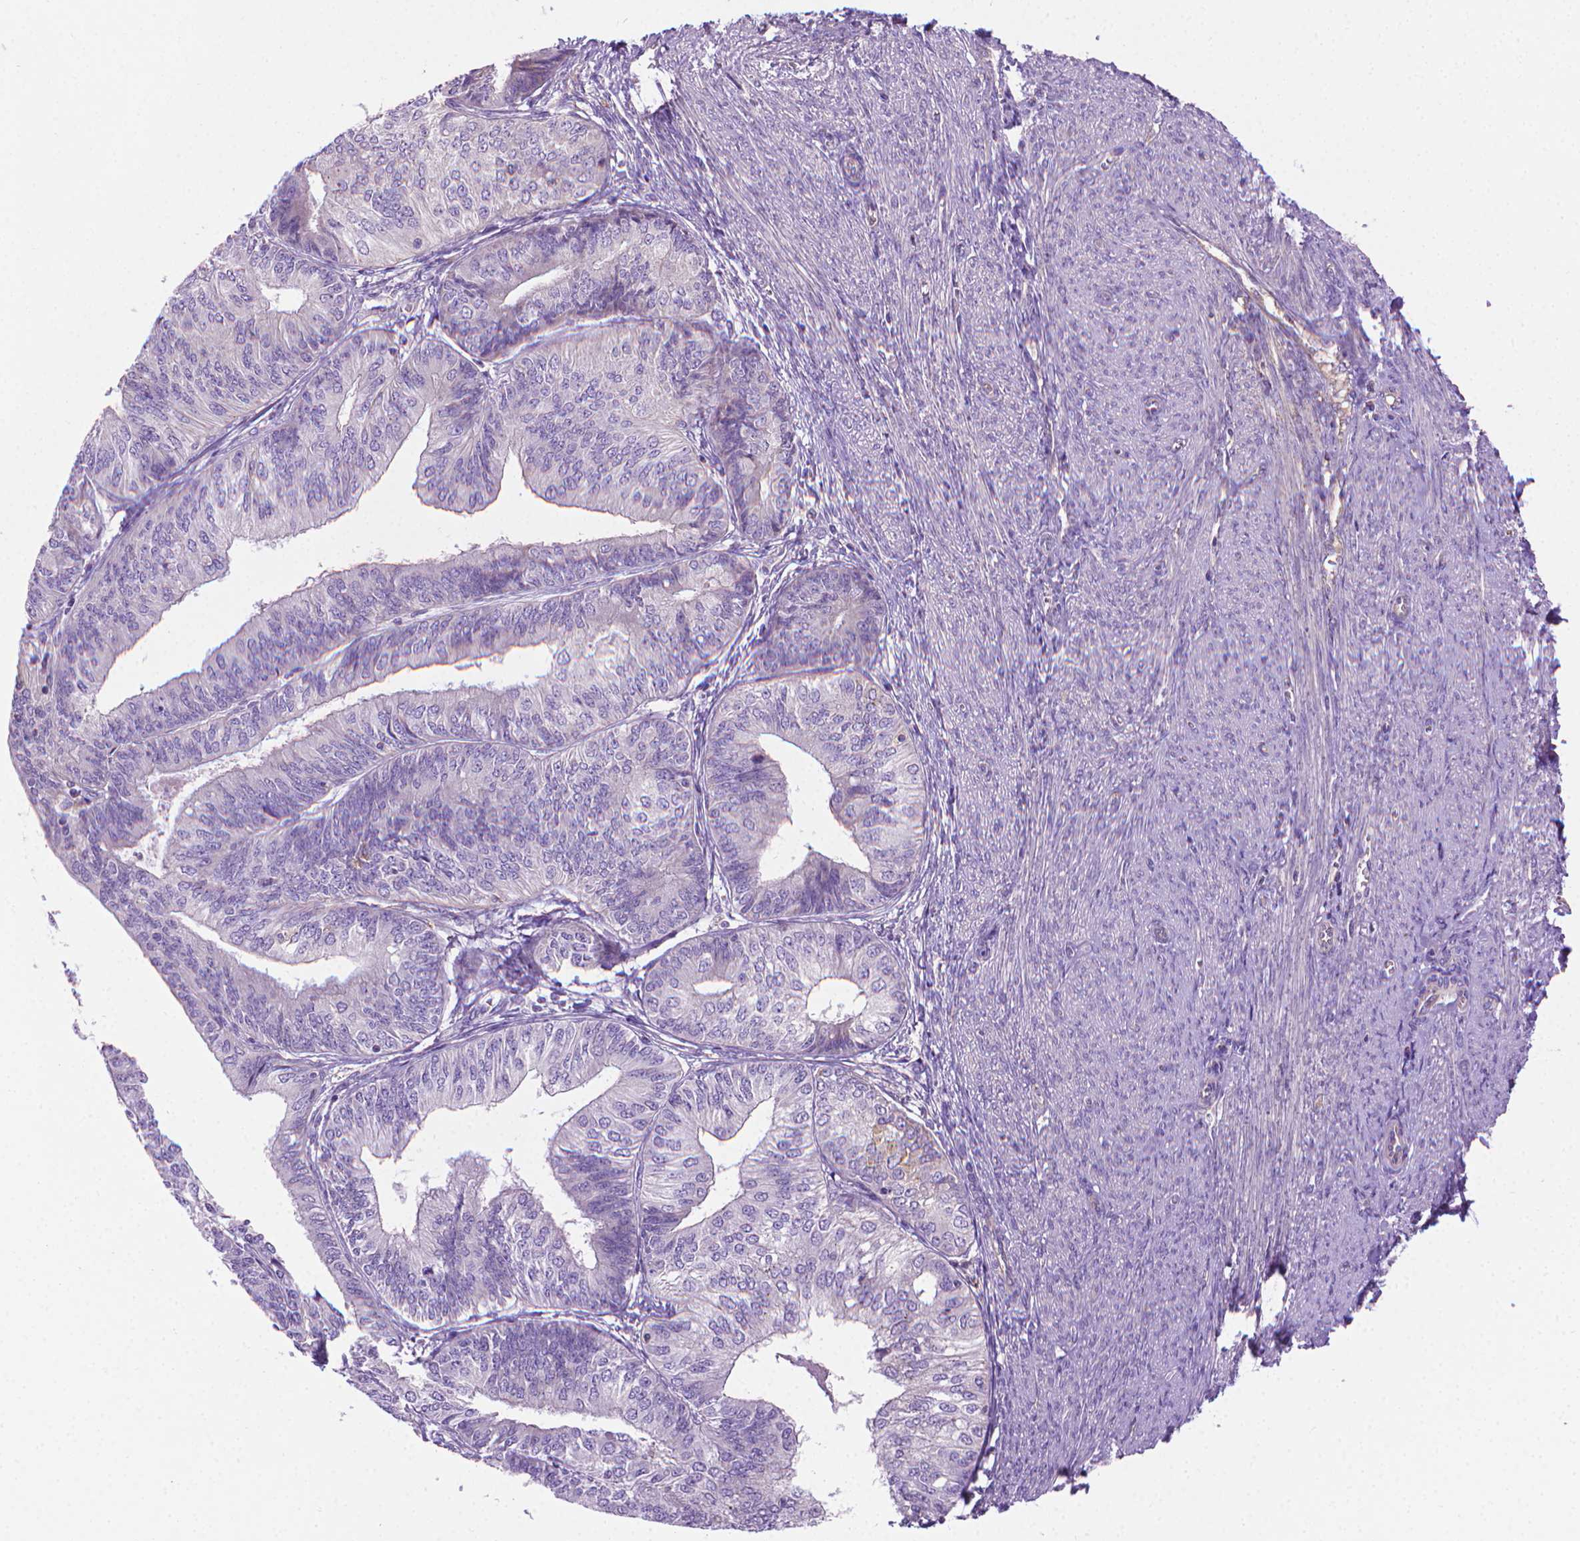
{"staining": {"intensity": "negative", "quantity": "none", "location": "none"}, "tissue": "endometrial cancer", "cell_type": "Tumor cells", "image_type": "cancer", "snomed": [{"axis": "morphology", "description": "Adenocarcinoma, NOS"}, {"axis": "topography", "description": "Endometrium"}], "caption": "Tumor cells show no significant staining in endometrial adenocarcinoma. (Stains: DAB (3,3'-diaminobenzidine) IHC with hematoxylin counter stain, Microscopy: brightfield microscopy at high magnification).", "gene": "SLC51B", "patient": {"sex": "female", "age": 58}}